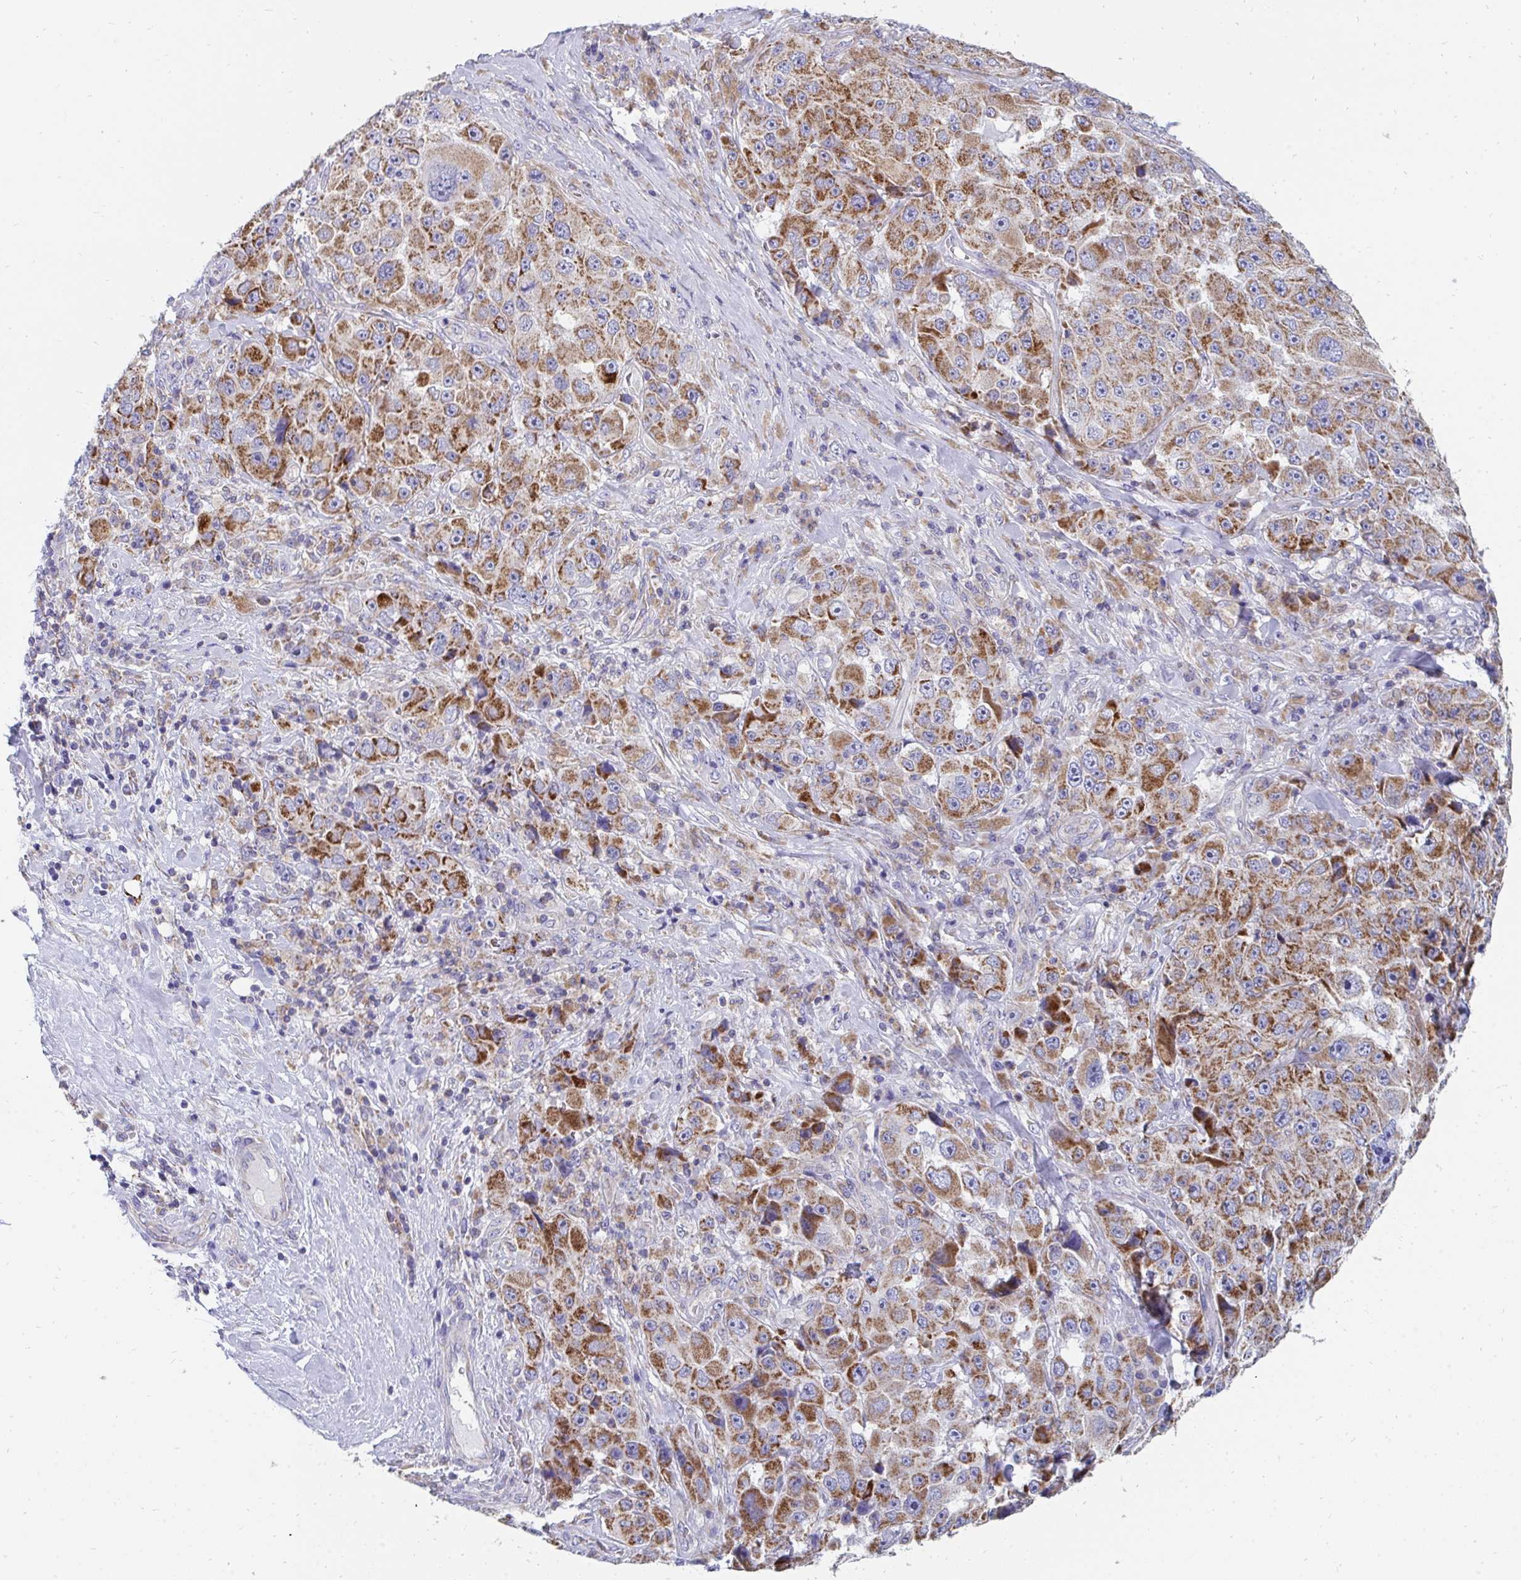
{"staining": {"intensity": "strong", "quantity": ">75%", "location": "cytoplasmic/membranous"}, "tissue": "melanoma", "cell_type": "Tumor cells", "image_type": "cancer", "snomed": [{"axis": "morphology", "description": "Malignant melanoma, Metastatic site"}, {"axis": "topography", "description": "Lymph node"}], "caption": "This histopathology image exhibits melanoma stained with immunohistochemistry (IHC) to label a protein in brown. The cytoplasmic/membranous of tumor cells show strong positivity for the protein. Nuclei are counter-stained blue.", "gene": "PC", "patient": {"sex": "male", "age": 62}}